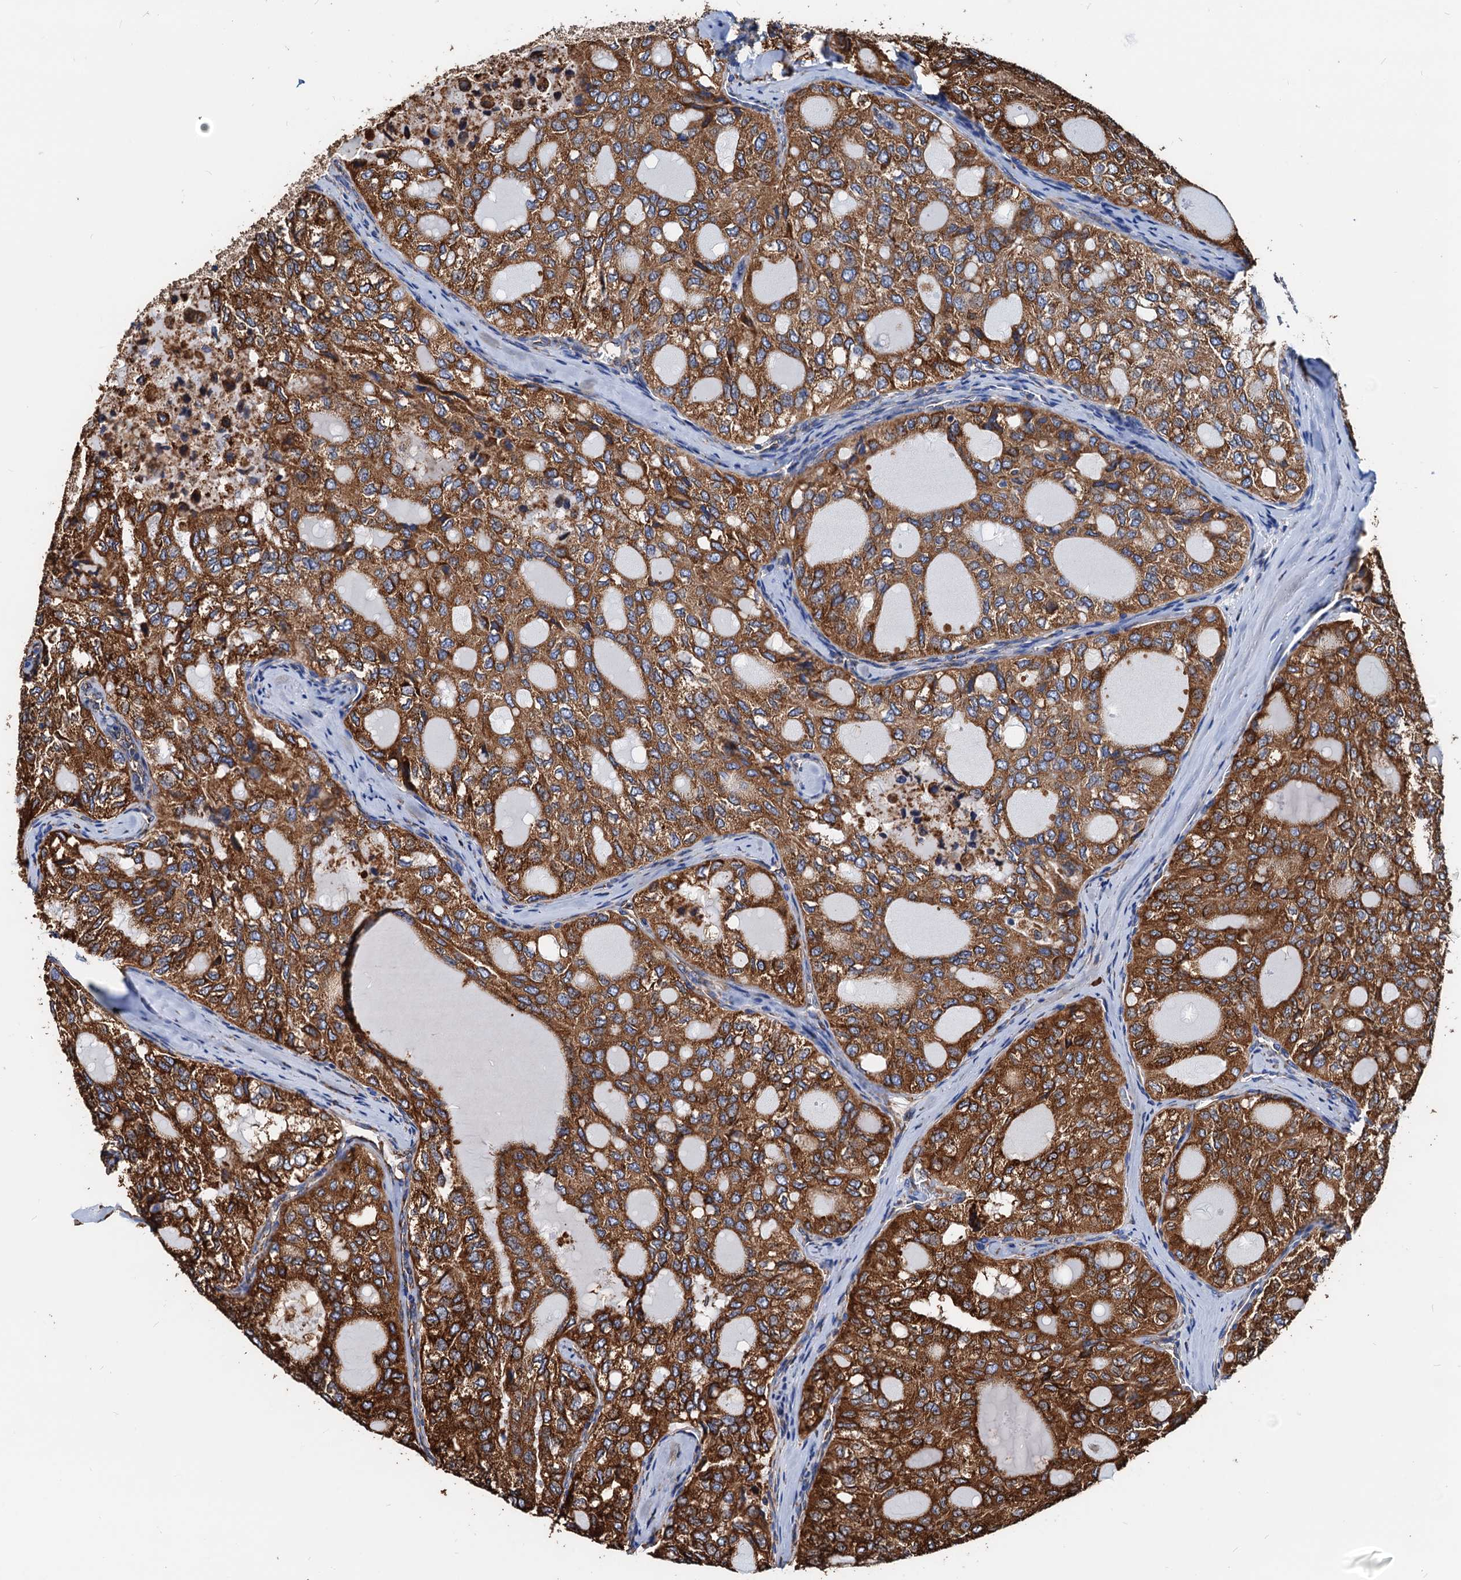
{"staining": {"intensity": "strong", "quantity": ">75%", "location": "cytoplasmic/membranous"}, "tissue": "thyroid cancer", "cell_type": "Tumor cells", "image_type": "cancer", "snomed": [{"axis": "morphology", "description": "Follicular adenoma carcinoma, NOS"}, {"axis": "topography", "description": "Thyroid gland"}], "caption": "Brown immunohistochemical staining in human thyroid follicular adenoma carcinoma displays strong cytoplasmic/membranous positivity in about >75% of tumor cells. (DAB = brown stain, brightfield microscopy at high magnification).", "gene": "HSPA5", "patient": {"sex": "male", "age": 75}}